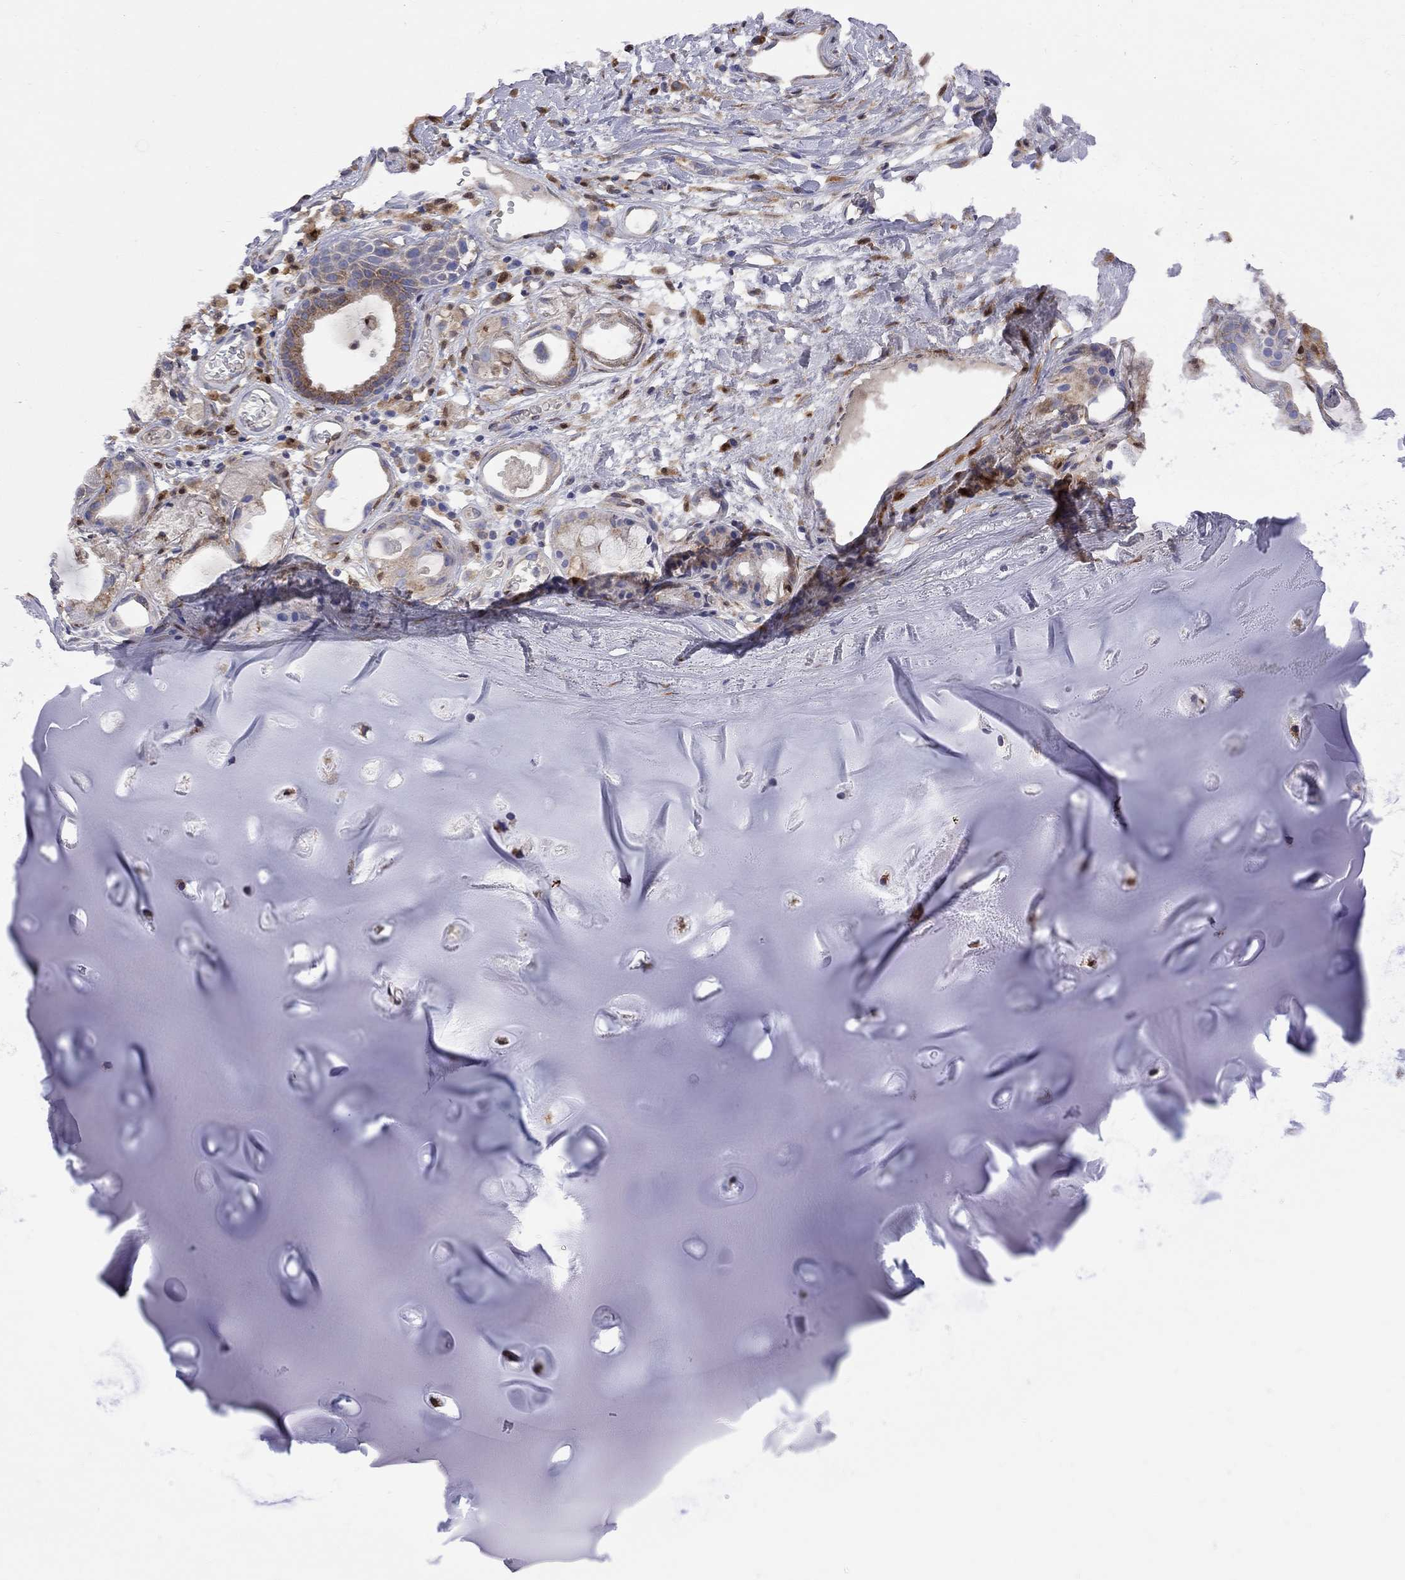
{"staining": {"intensity": "strong", "quantity": "<25%", "location": "cytoplasmic/membranous"}, "tissue": "soft tissue", "cell_type": "Chondrocytes", "image_type": "normal", "snomed": [{"axis": "morphology", "description": "Normal tissue, NOS"}, {"axis": "topography", "description": "Cartilage tissue"}], "caption": "An immunohistochemistry micrograph of unremarkable tissue is shown. Protein staining in brown highlights strong cytoplasmic/membranous positivity in soft tissue within chondrocytes. The protein of interest is shown in brown color, while the nuclei are stained blue.", "gene": "MTHFR", "patient": {"sex": "male", "age": 81}}